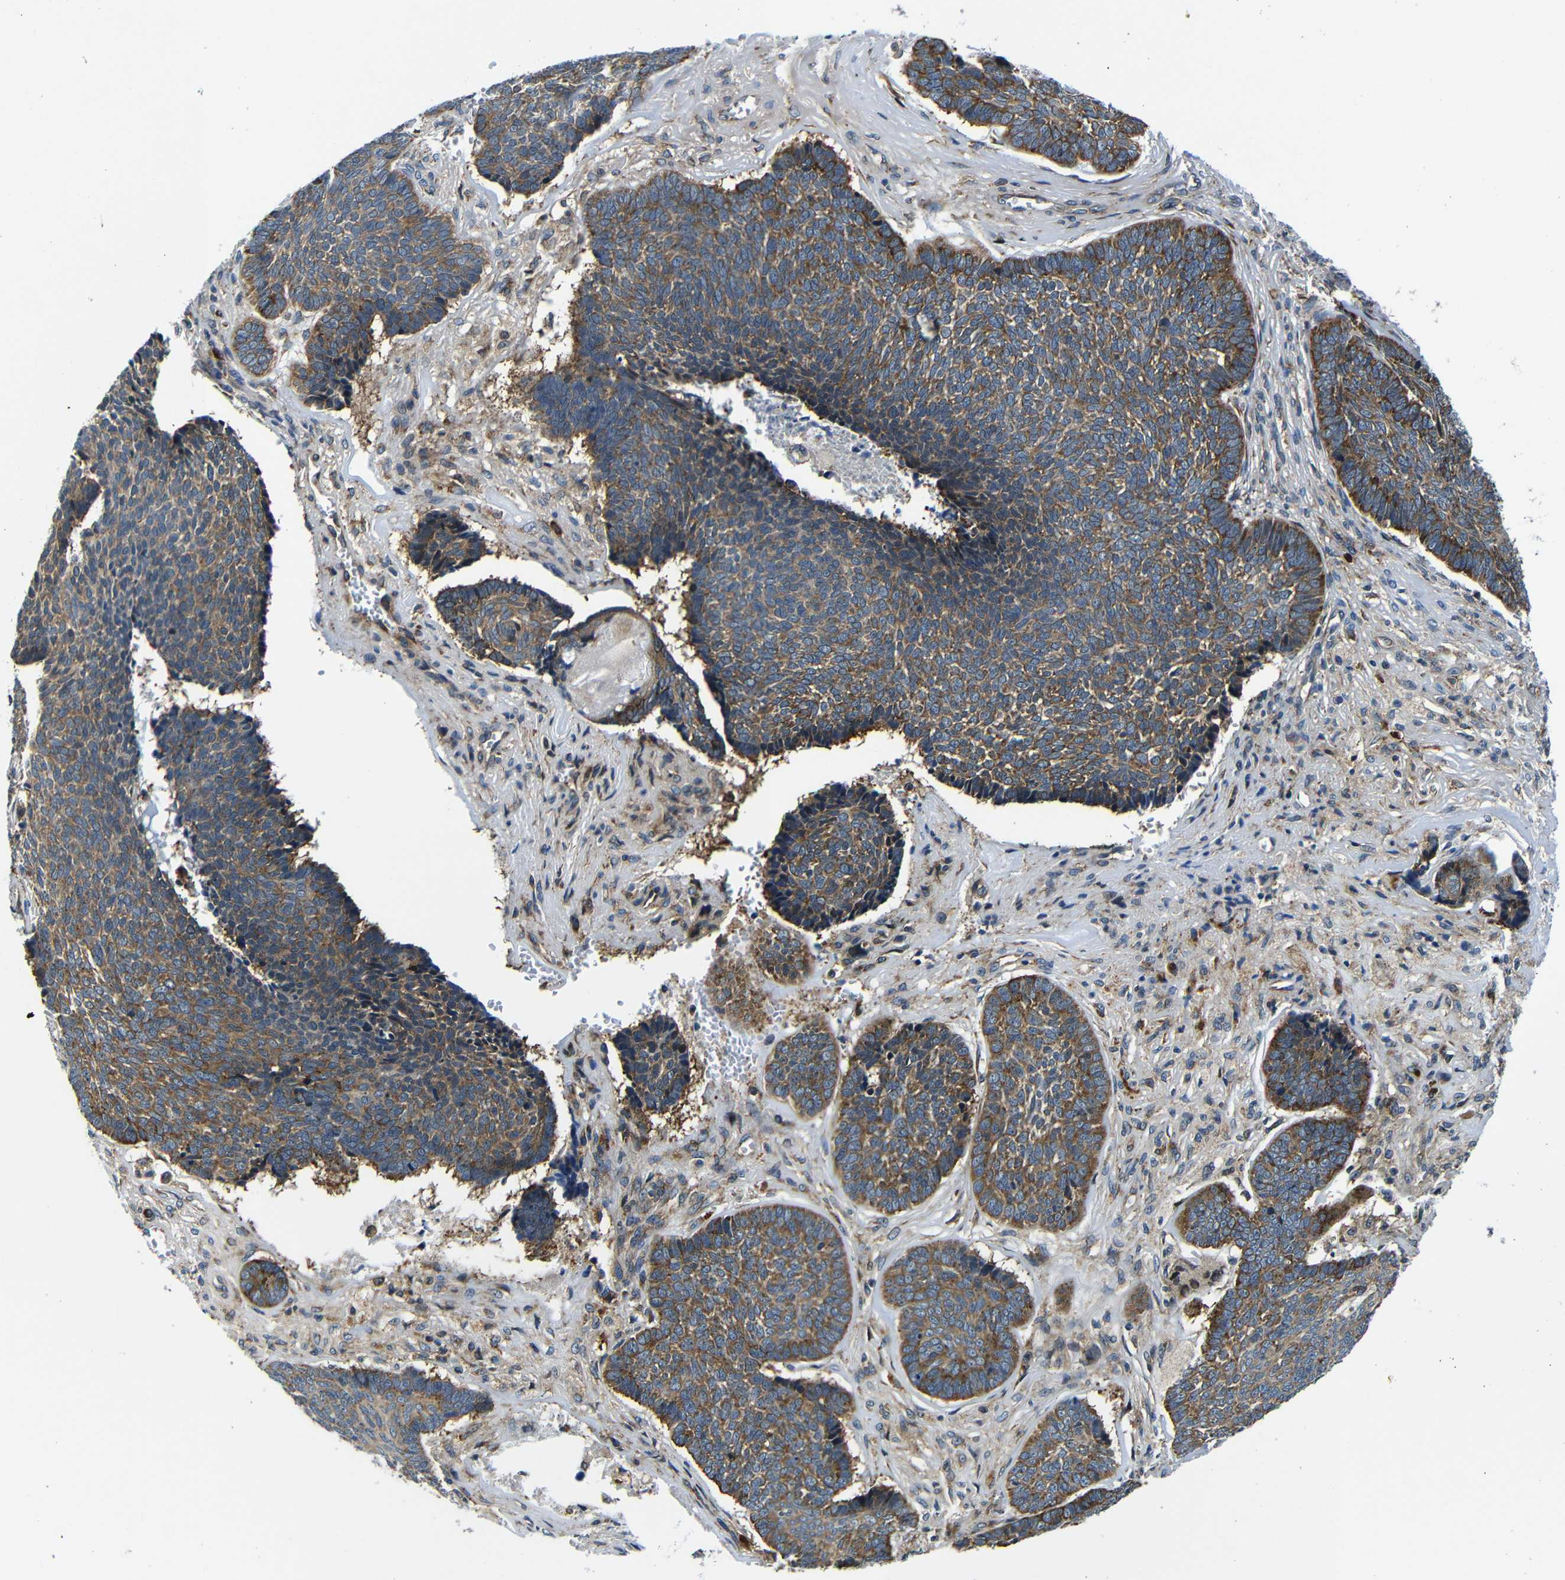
{"staining": {"intensity": "moderate", "quantity": ">75%", "location": "cytoplasmic/membranous"}, "tissue": "skin cancer", "cell_type": "Tumor cells", "image_type": "cancer", "snomed": [{"axis": "morphology", "description": "Basal cell carcinoma"}, {"axis": "topography", "description": "Skin"}], "caption": "Tumor cells demonstrate medium levels of moderate cytoplasmic/membranous positivity in approximately >75% of cells in human skin basal cell carcinoma.", "gene": "ABCE1", "patient": {"sex": "male", "age": 84}}